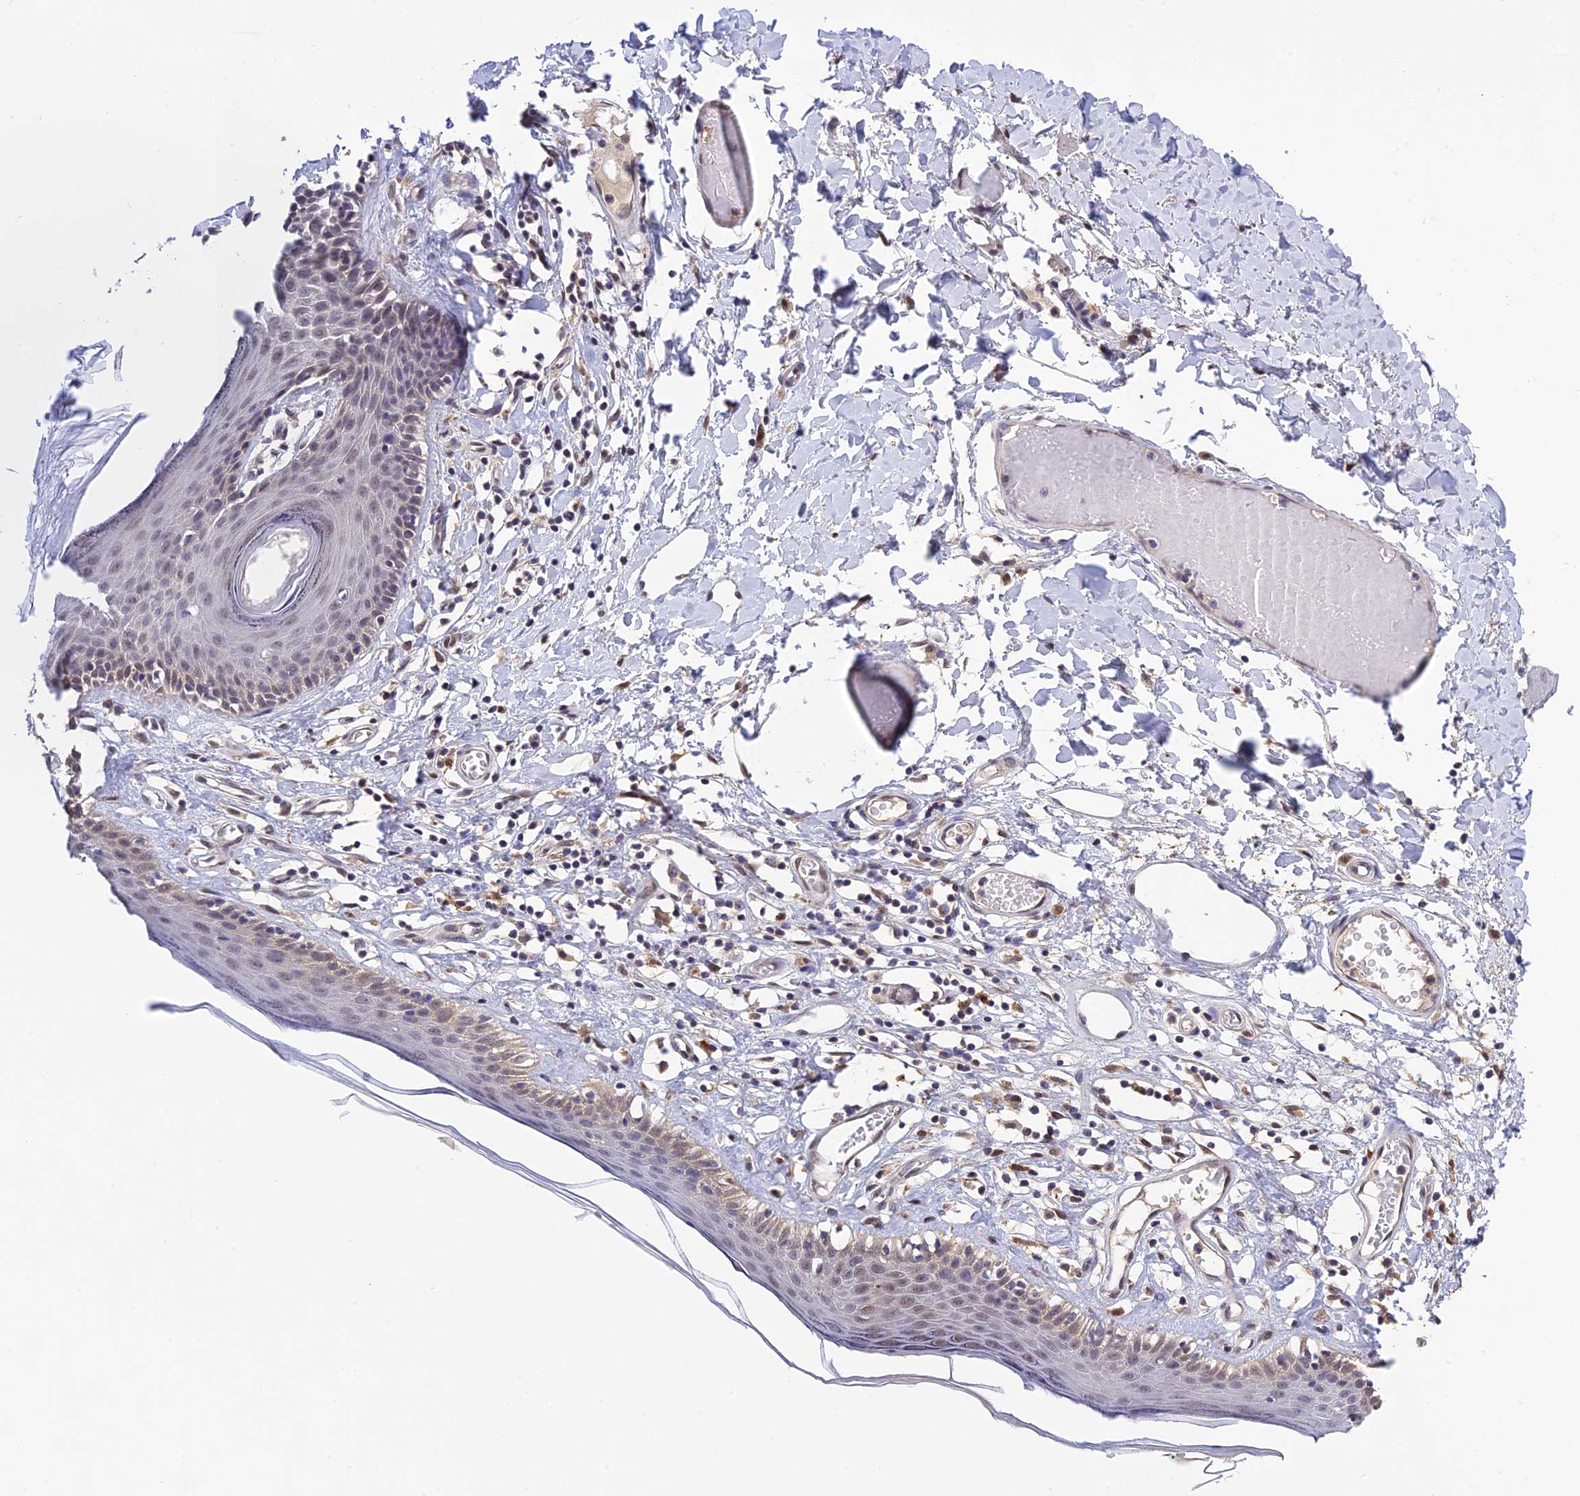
{"staining": {"intensity": "weak", "quantity": "25%-75%", "location": "cytoplasmic/membranous"}, "tissue": "skin", "cell_type": "Epidermal cells", "image_type": "normal", "snomed": [{"axis": "morphology", "description": "Normal tissue, NOS"}, {"axis": "topography", "description": "Adipose tissue"}, {"axis": "topography", "description": "Vascular tissue"}, {"axis": "topography", "description": "Vulva"}, {"axis": "topography", "description": "Peripheral nerve tissue"}], "caption": "Immunohistochemistry photomicrograph of benign skin: skin stained using IHC demonstrates low levels of weak protein expression localized specifically in the cytoplasmic/membranous of epidermal cells, appearing as a cytoplasmic/membranous brown color.", "gene": "MNS1", "patient": {"sex": "female", "age": 86}}